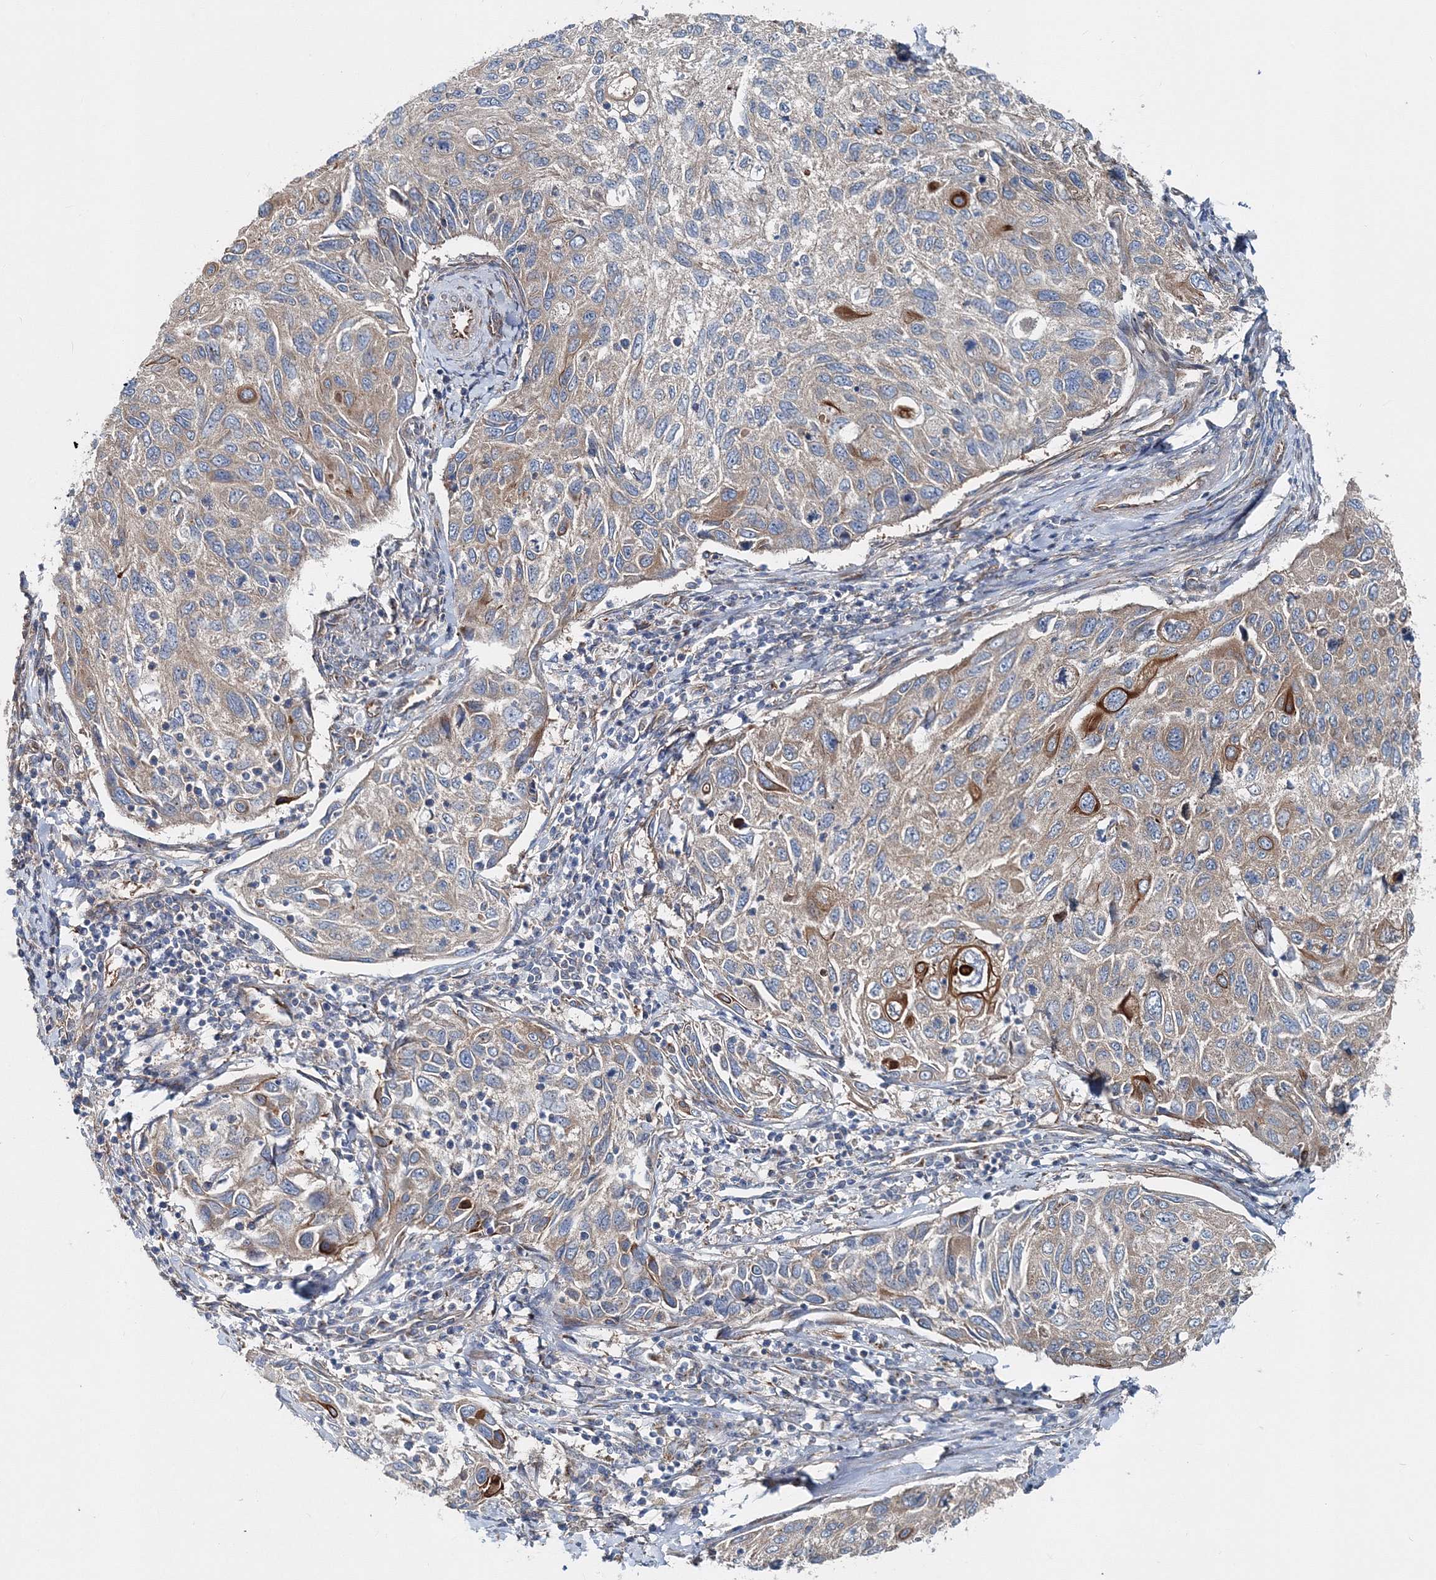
{"staining": {"intensity": "moderate", "quantity": "25%-75%", "location": "cytoplasmic/membranous"}, "tissue": "cervical cancer", "cell_type": "Tumor cells", "image_type": "cancer", "snomed": [{"axis": "morphology", "description": "Squamous cell carcinoma, NOS"}, {"axis": "topography", "description": "Cervix"}], "caption": "High-magnification brightfield microscopy of cervical cancer (squamous cell carcinoma) stained with DAB (brown) and counterstained with hematoxylin (blue). tumor cells exhibit moderate cytoplasmic/membranous positivity is present in about25%-75% of cells. (DAB IHC, brown staining for protein, blue staining for nuclei).", "gene": "MPHOSPH9", "patient": {"sex": "female", "age": 70}}